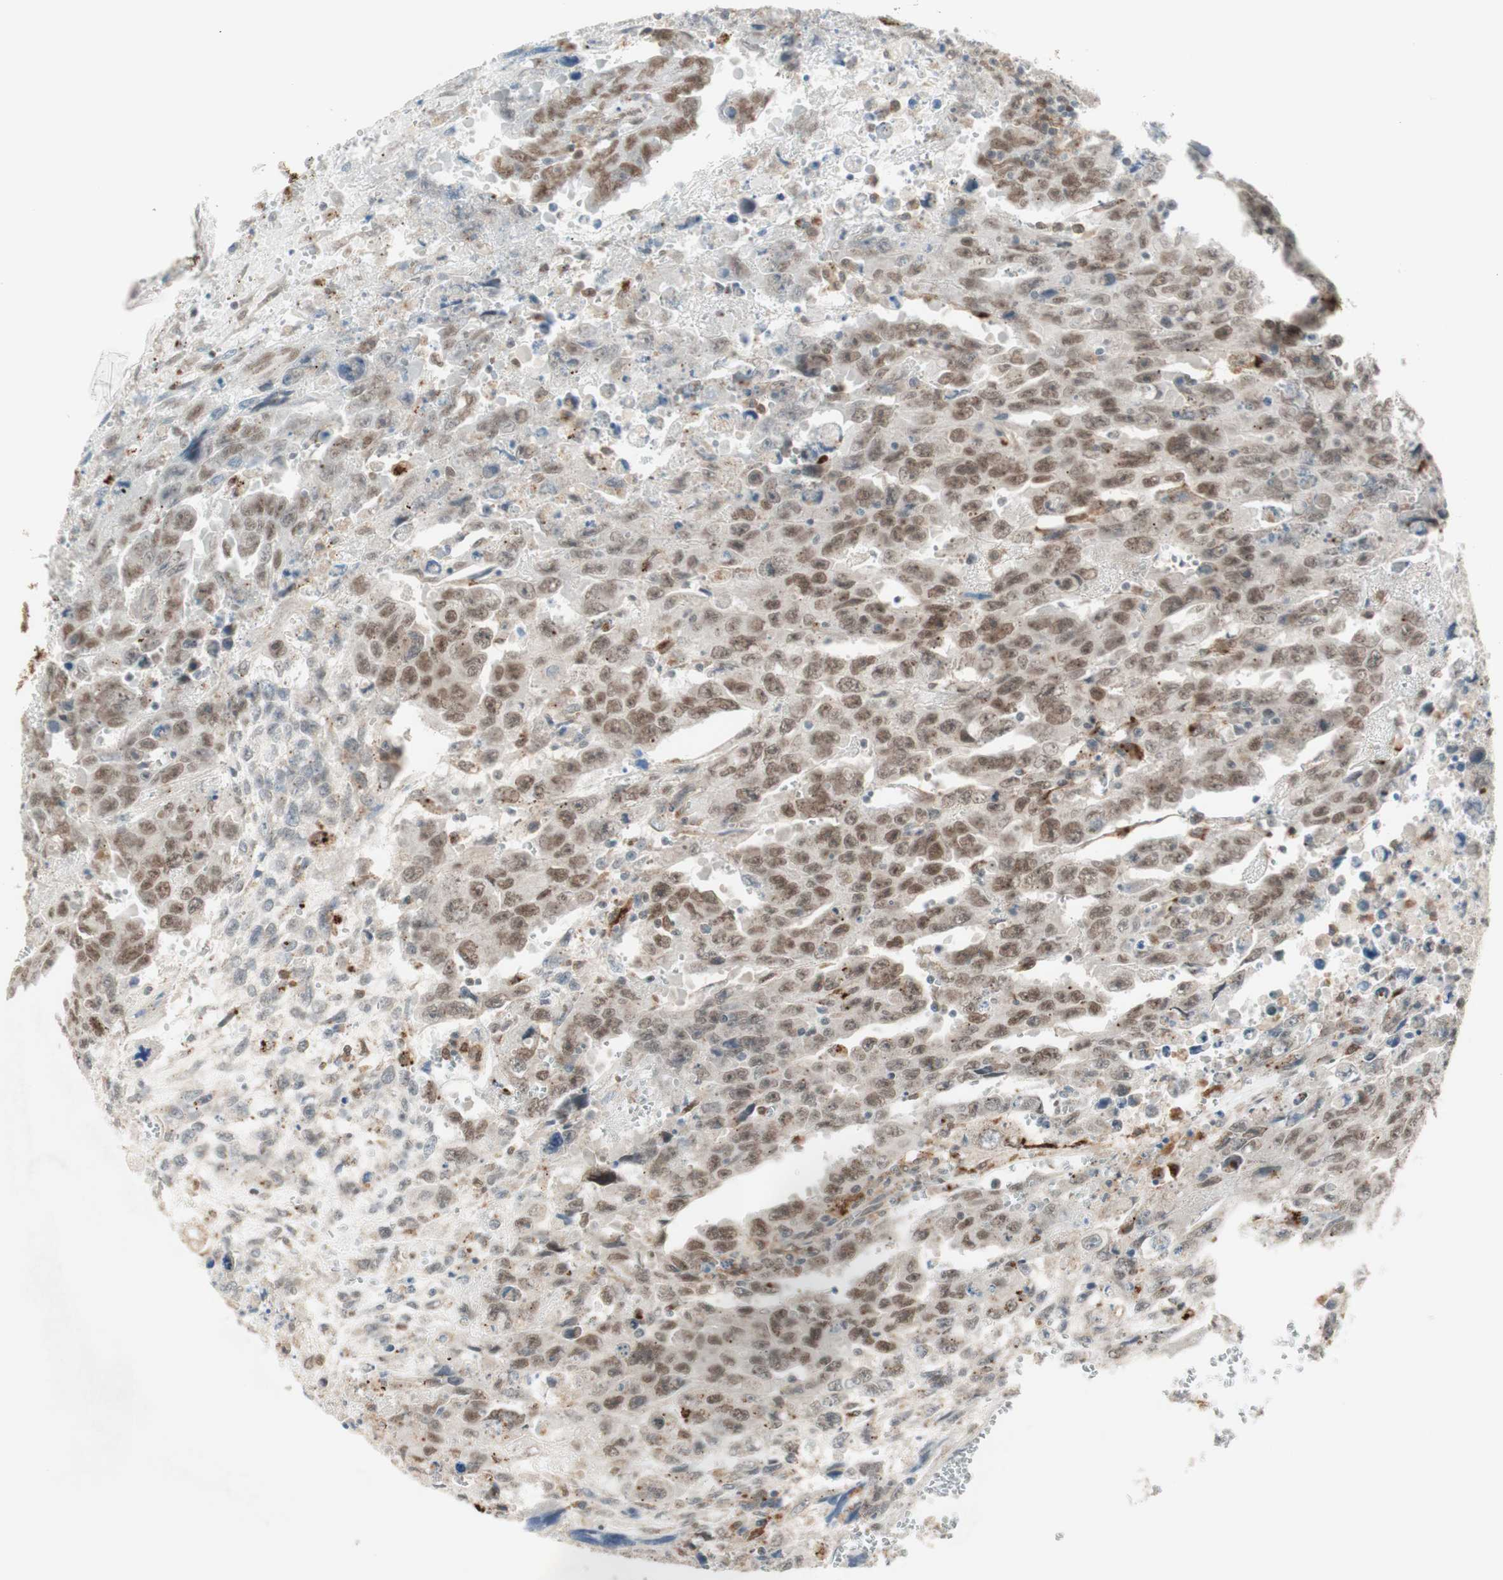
{"staining": {"intensity": "moderate", "quantity": ">75%", "location": "nuclear"}, "tissue": "testis cancer", "cell_type": "Tumor cells", "image_type": "cancer", "snomed": [{"axis": "morphology", "description": "Carcinoma, Embryonal, NOS"}, {"axis": "topography", "description": "Testis"}], "caption": "Moderate nuclear protein expression is present in about >75% of tumor cells in testis embryonal carcinoma.", "gene": "GAPT", "patient": {"sex": "male", "age": 28}}